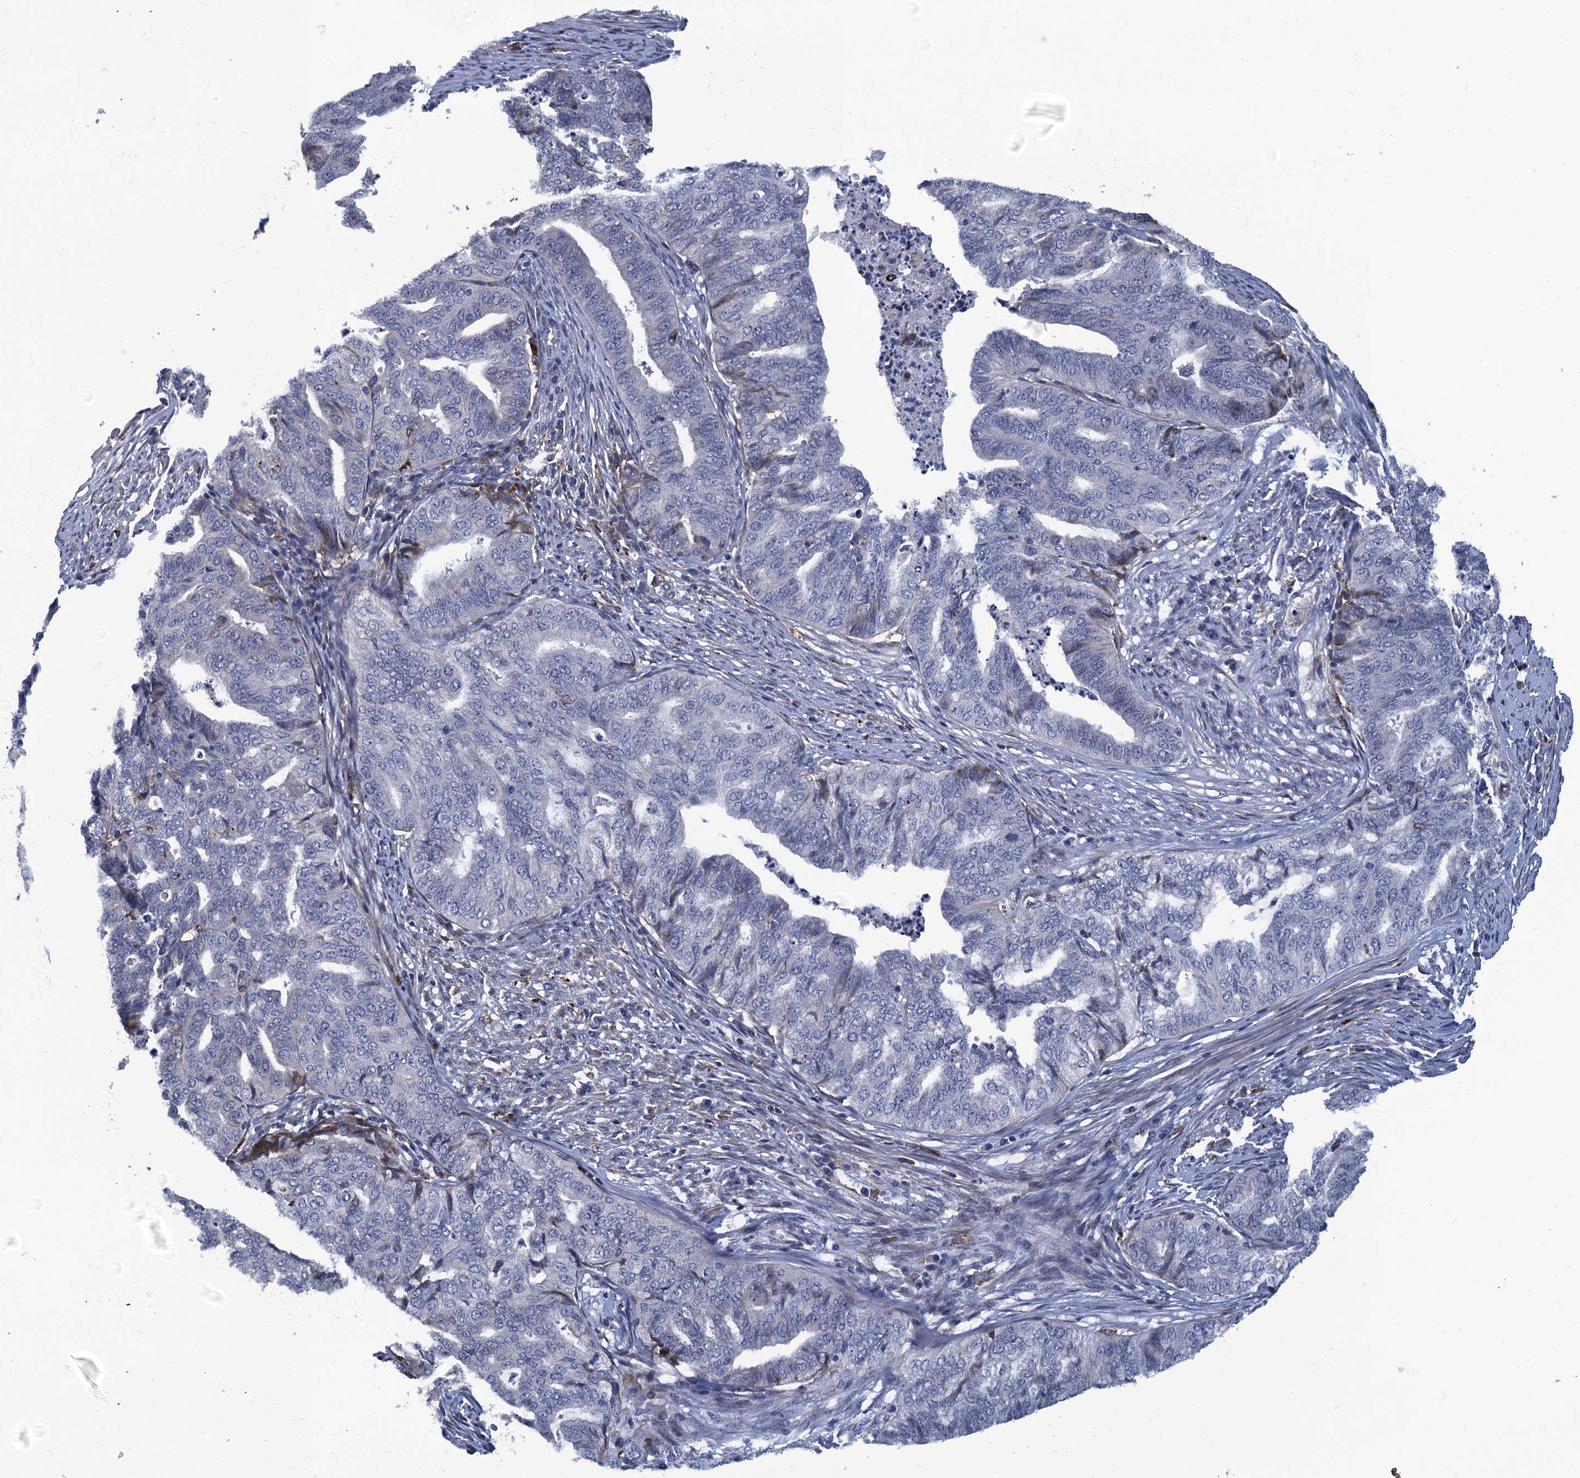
{"staining": {"intensity": "negative", "quantity": "none", "location": "none"}, "tissue": "endometrial cancer", "cell_type": "Tumor cells", "image_type": "cancer", "snomed": [{"axis": "morphology", "description": "Adenocarcinoma, NOS"}, {"axis": "topography", "description": "Endometrium"}], "caption": "A high-resolution photomicrograph shows immunohistochemistry (IHC) staining of endometrial cancer (adenocarcinoma), which exhibits no significant positivity in tumor cells. The staining was performed using DAB (3,3'-diaminobenzidine) to visualize the protein expression in brown, while the nuclei were stained in blue with hematoxylin (Magnification: 20x).", "gene": "DNHD1", "patient": {"sex": "female", "age": 79}}